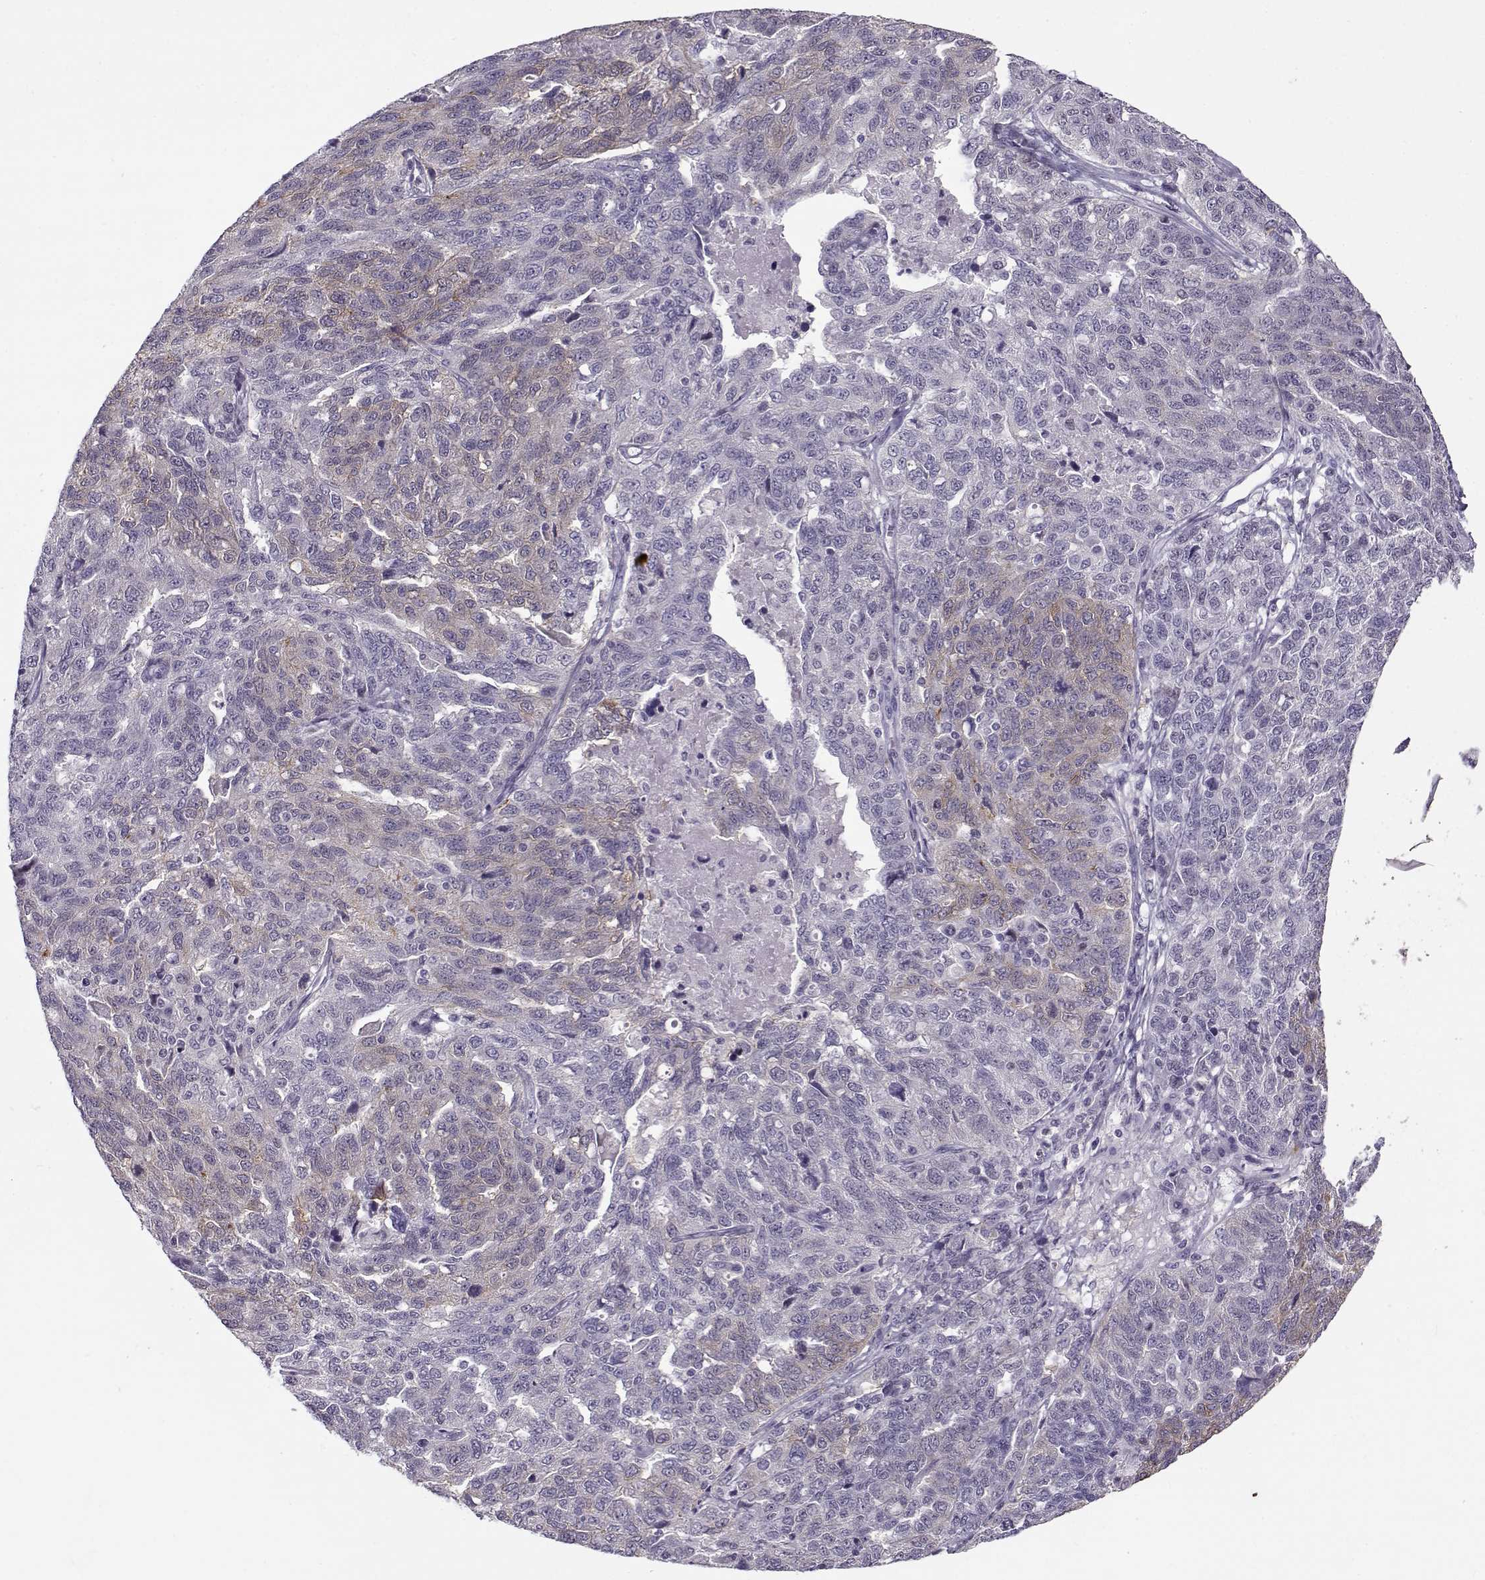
{"staining": {"intensity": "weak", "quantity": "<25%", "location": "cytoplasmic/membranous"}, "tissue": "ovarian cancer", "cell_type": "Tumor cells", "image_type": "cancer", "snomed": [{"axis": "morphology", "description": "Cystadenocarcinoma, serous, NOS"}, {"axis": "topography", "description": "Ovary"}], "caption": "Image shows no significant protein staining in tumor cells of ovarian cancer. The staining is performed using DAB (3,3'-diaminobenzidine) brown chromogen with nuclei counter-stained in using hematoxylin.", "gene": "BACH1", "patient": {"sex": "female", "age": 71}}